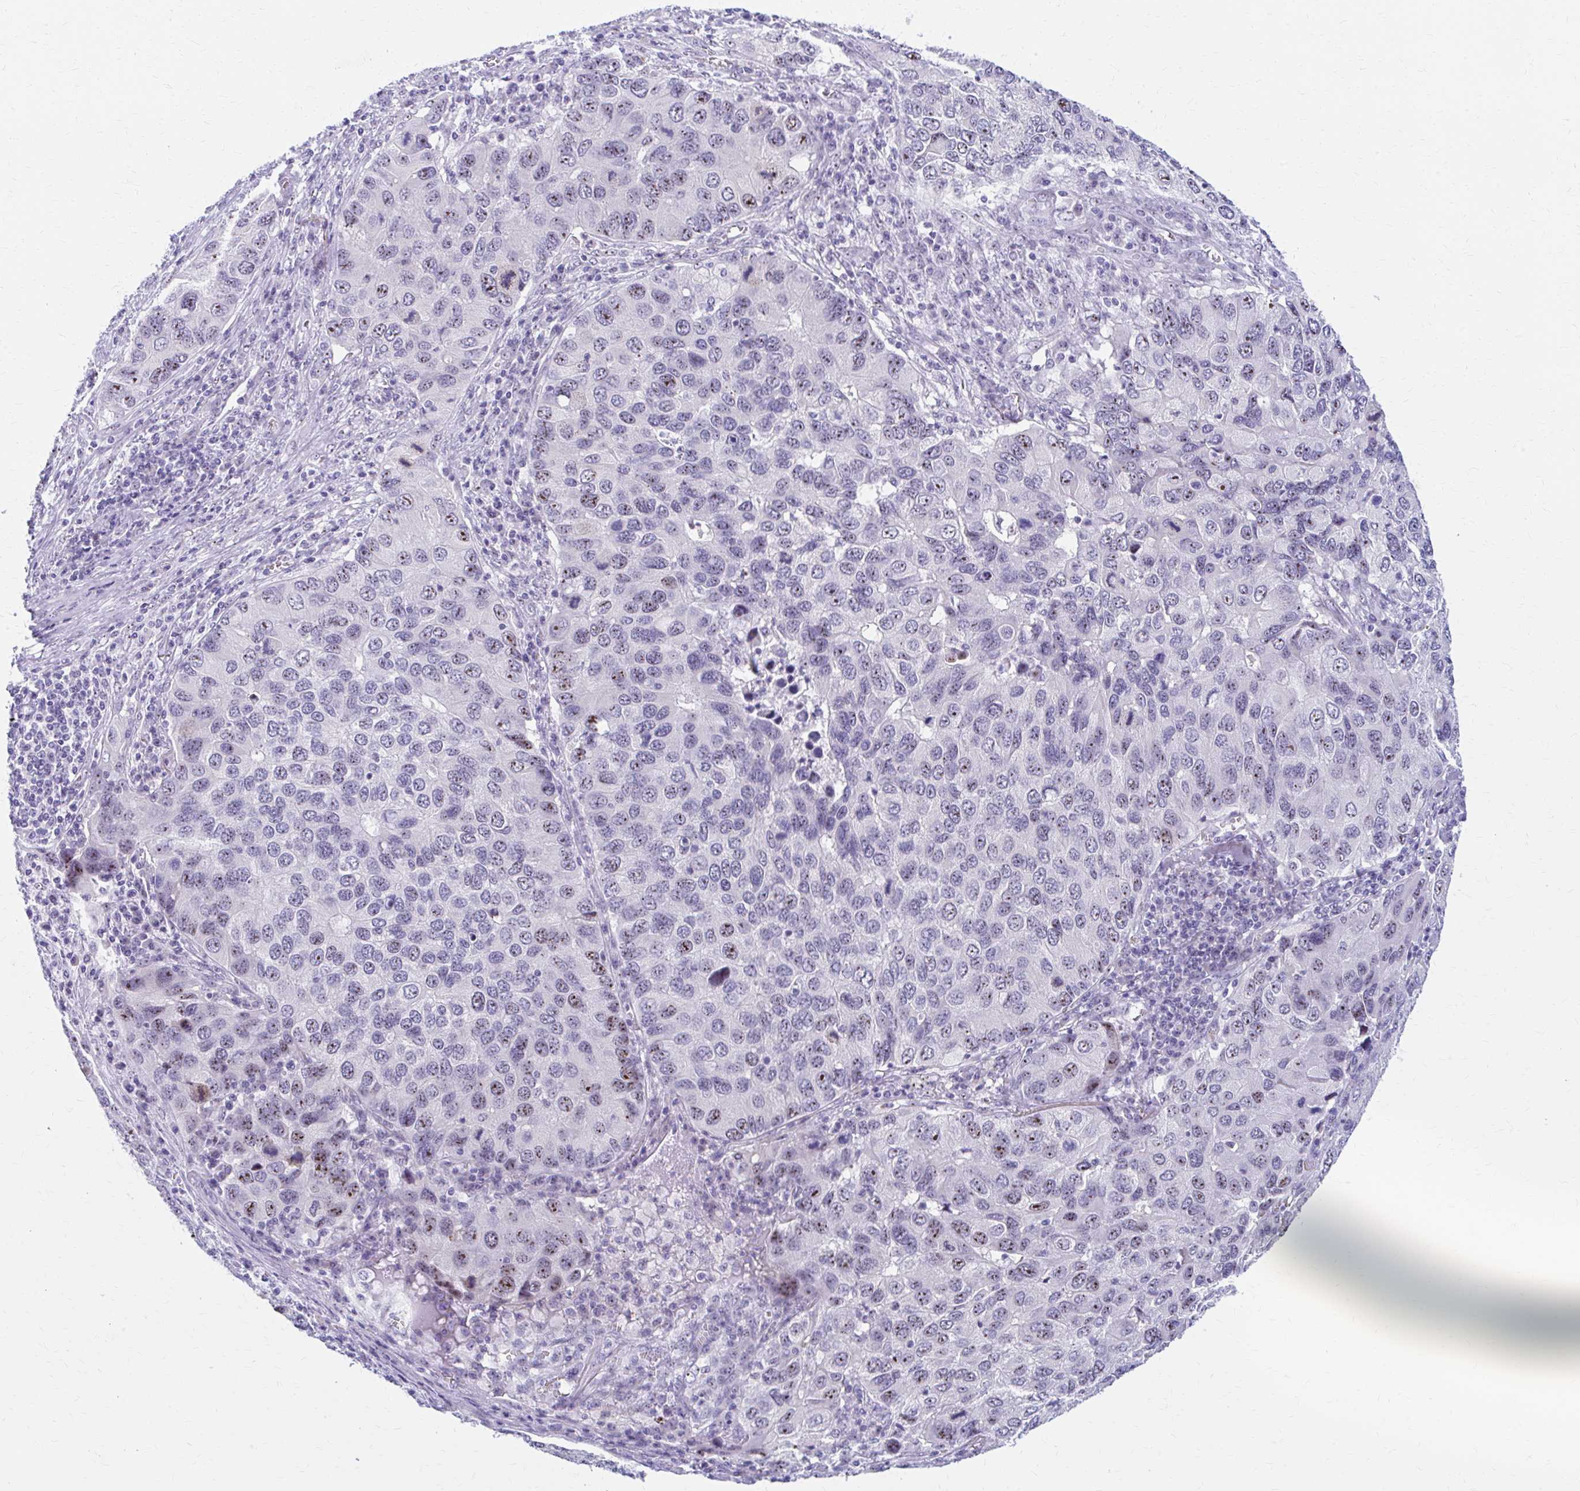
{"staining": {"intensity": "moderate", "quantity": "25%-75%", "location": "nuclear"}, "tissue": "lung cancer", "cell_type": "Tumor cells", "image_type": "cancer", "snomed": [{"axis": "morphology", "description": "Aneuploidy"}, {"axis": "morphology", "description": "Adenocarcinoma, NOS"}, {"axis": "topography", "description": "Lymph node"}, {"axis": "topography", "description": "Lung"}], "caption": "Protein staining of lung adenocarcinoma tissue exhibits moderate nuclear staining in about 25%-75% of tumor cells.", "gene": "FTSJ3", "patient": {"sex": "female", "age": 74}}